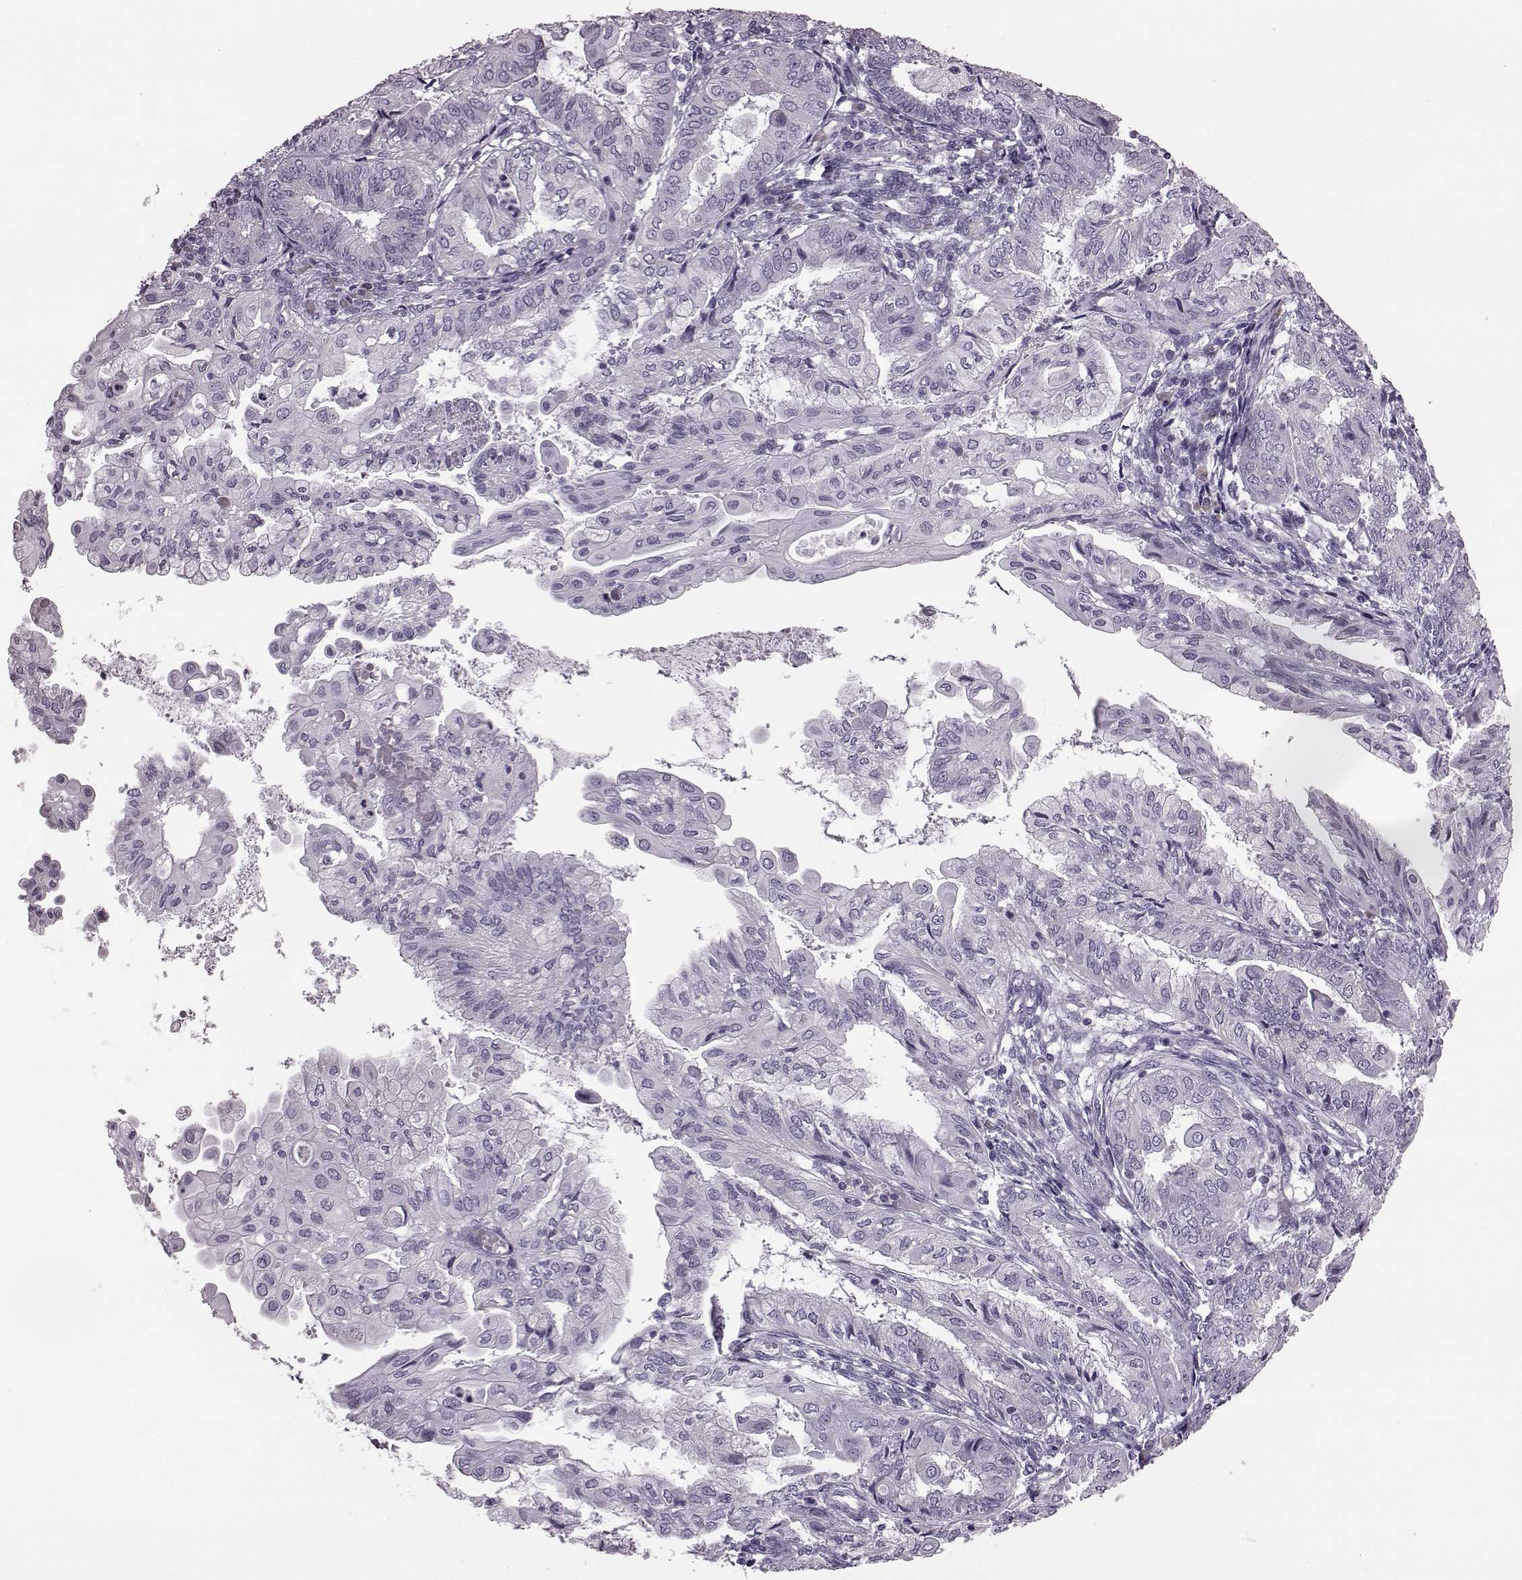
{"staining": {"intensity": "negative", "quantity": "none", "location": "none"}, "tissue": "endometrial cancer", "cell_type": "Tumor cells", "image_type": "cancer", "snomed": [{"axis": "morphology", "description": "Adenocarcinoma, NOS"}, {"axis": "topography", "description": "Endometrium"}], "caption": "There is no significant expression in tumor cells of endometrial cancer.", "gene": "JSRP1", "patient": {"sex": "female", "age": 68}}